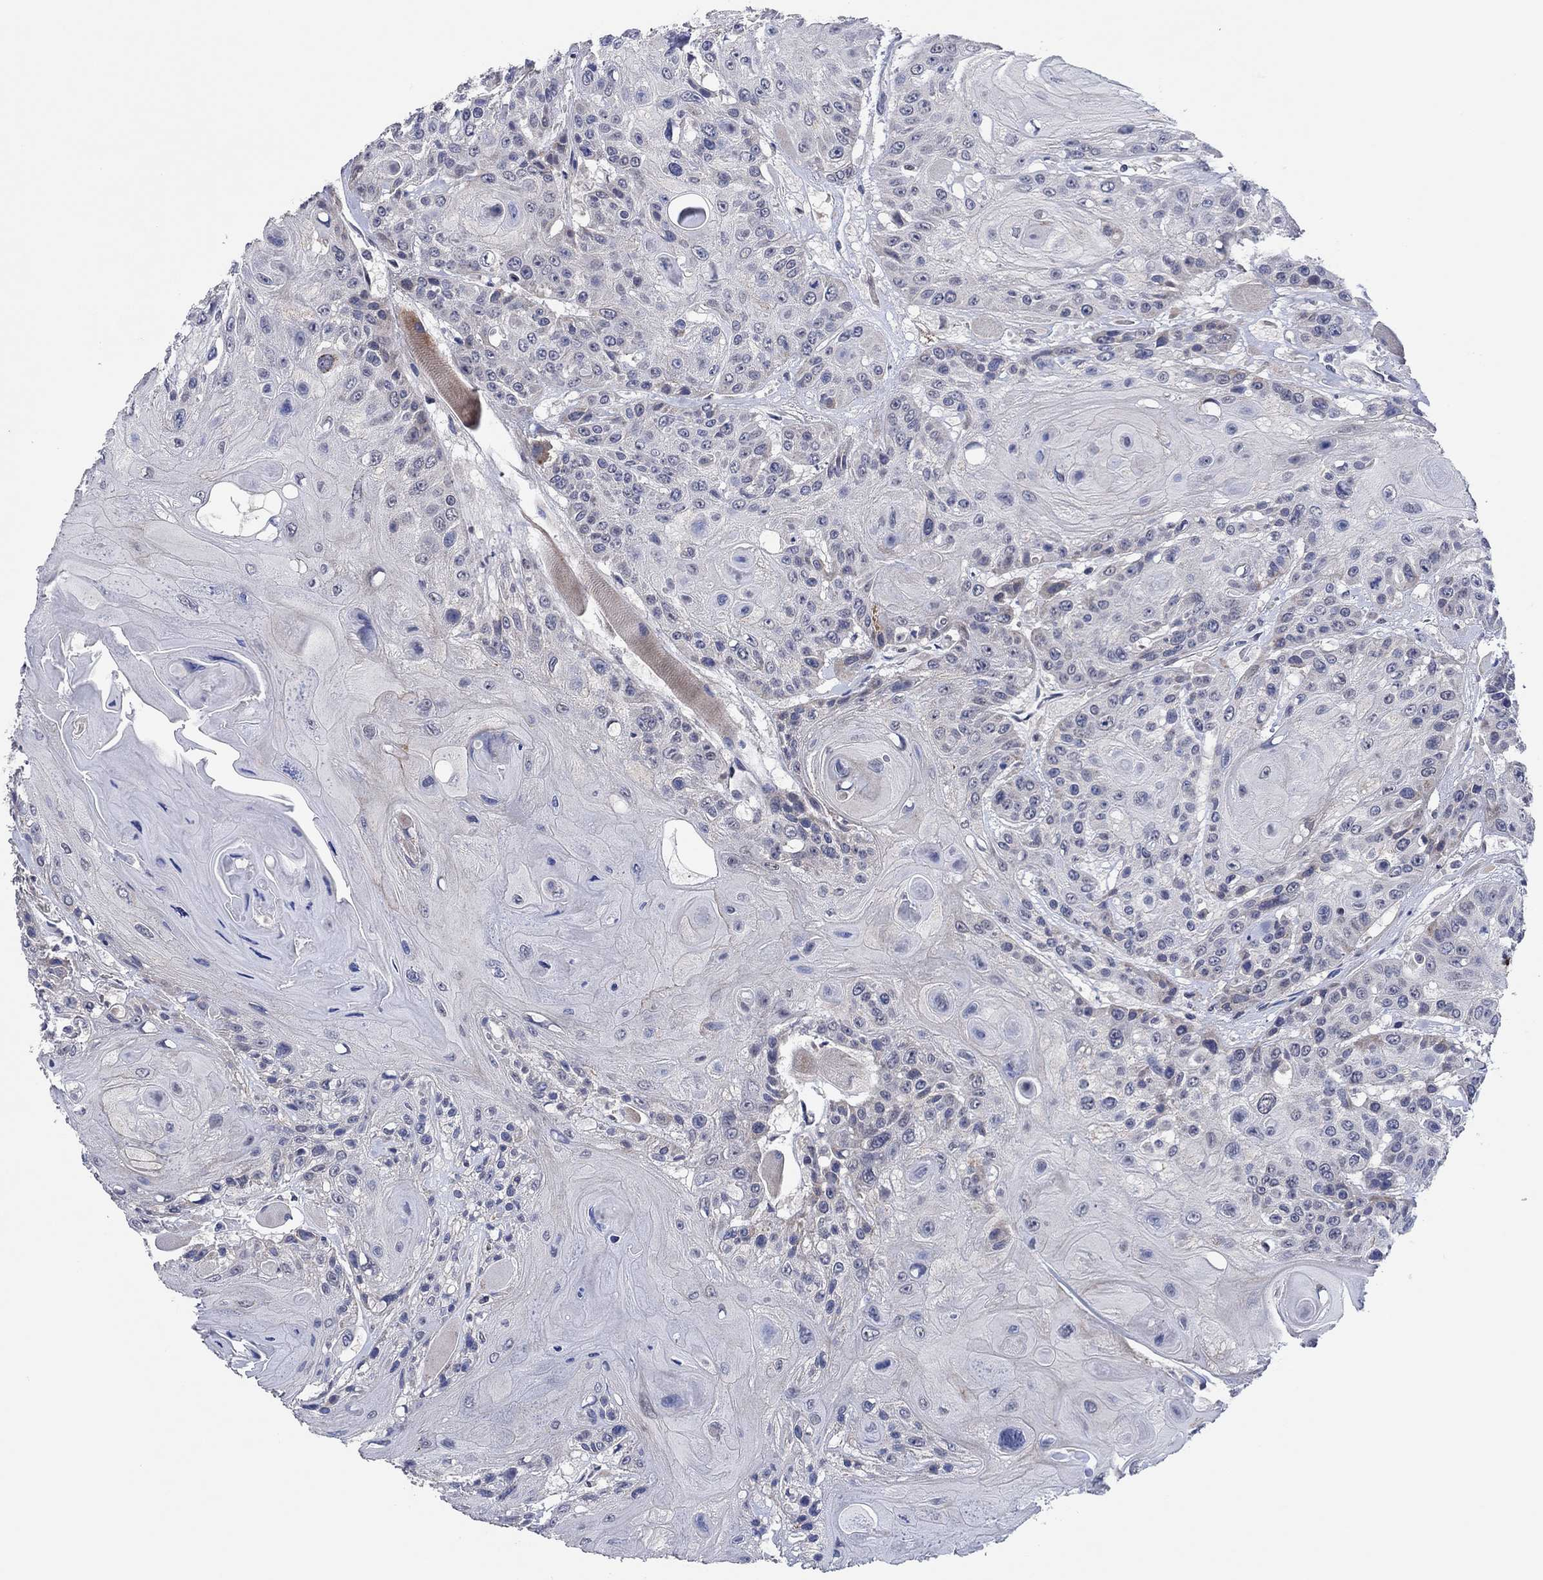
{"staining": {"intensity": "negative", "quantity": "none", "location": "none"}, "tissue": "head and neck cancer", "cell_type": "Tumor cells", "image_type": "cancer", "snomed": [{"axis": "morphology", "description": "Squamous cell carcinoma, NOS"}, {"axis": "topography", "description": "Head-Neck"}], "caption": "Photomicrograph shows no significant protein staining in tumor cells of head and neck cancer.", "gene": "PRRT3", "patient": {"sex": "female", "age": 59}}